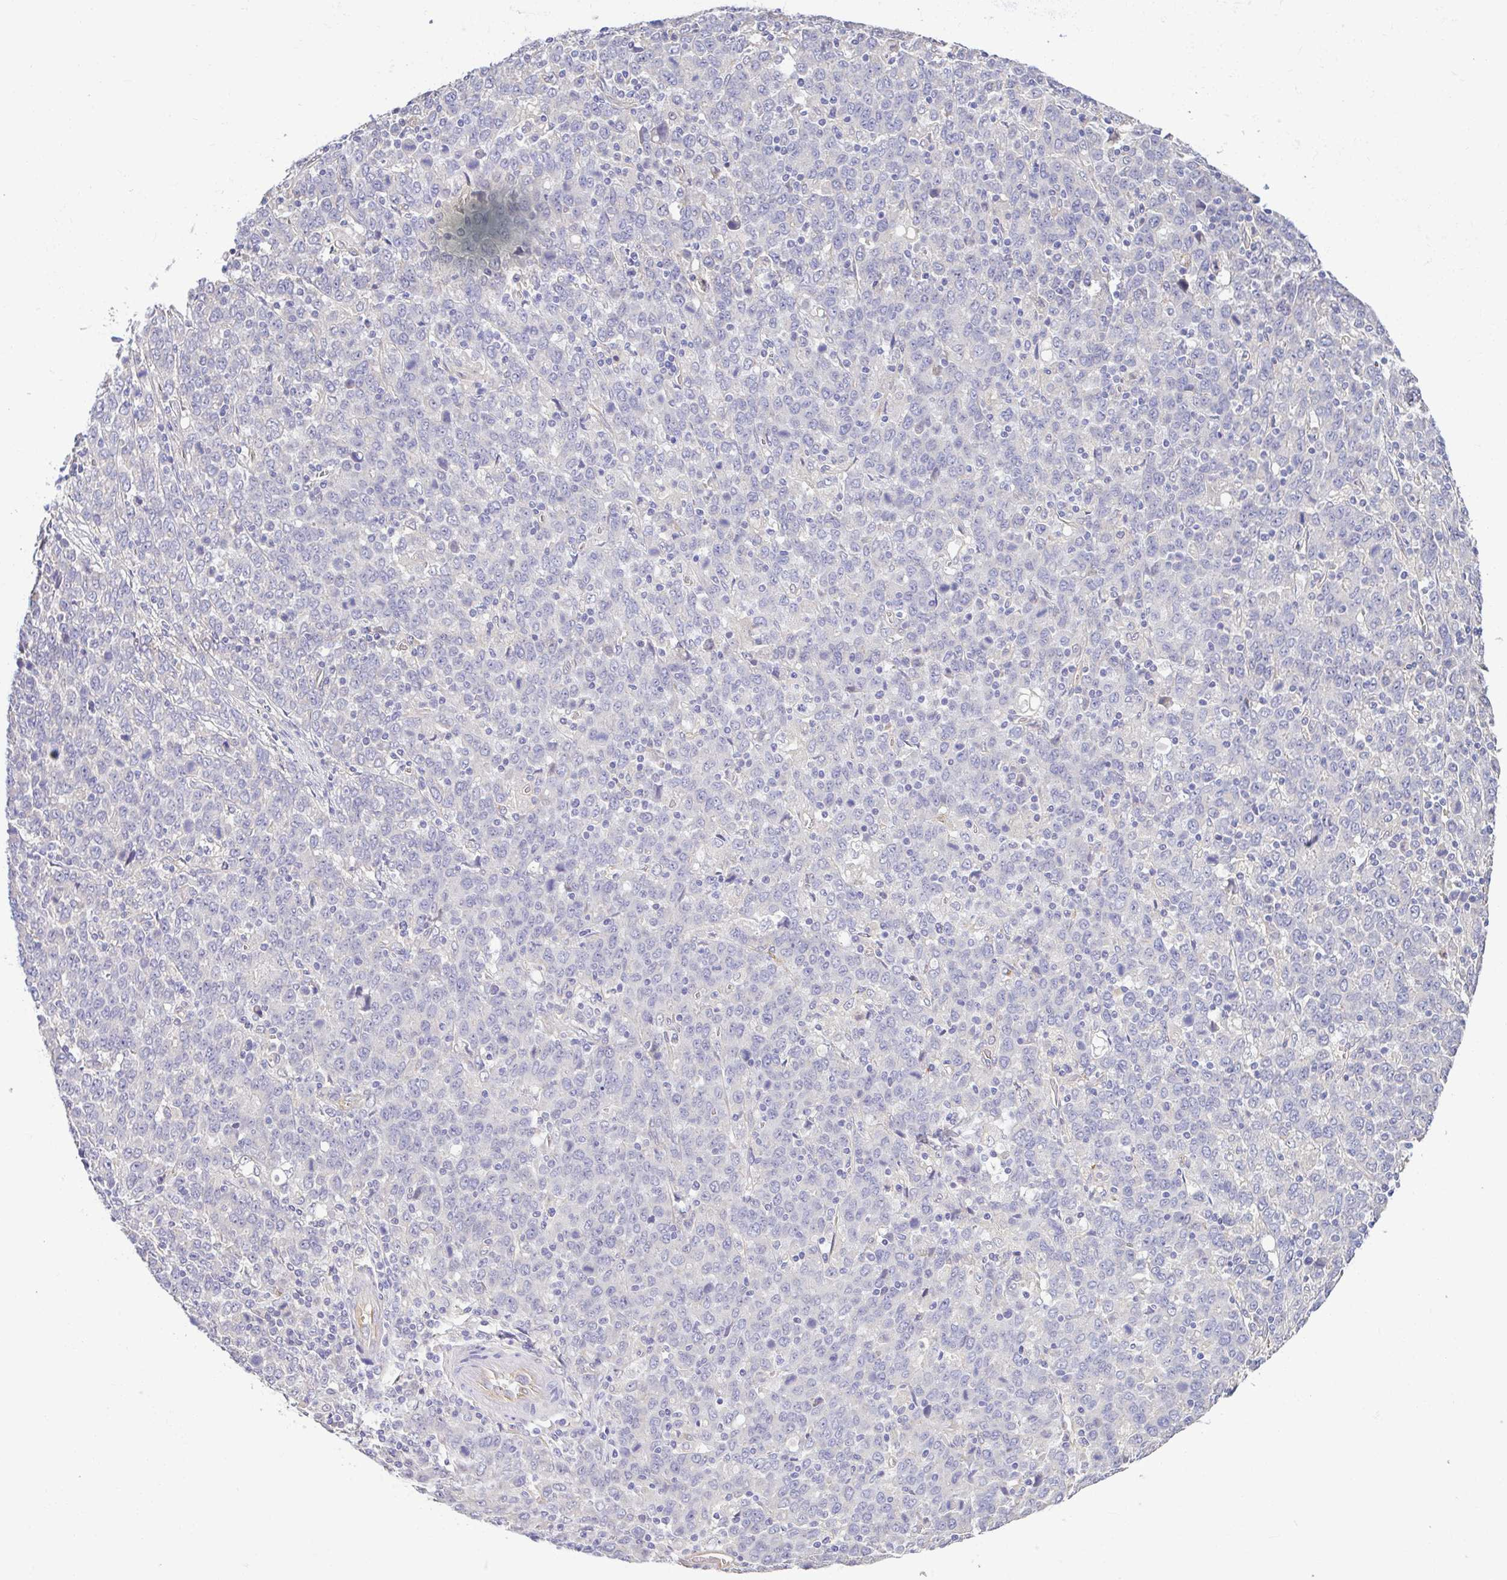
{"staining": {"intensity": "negative", "quantity": "none", "location": "none"}, "tissue": "stomach cancer", "cell_type": "Tumor cells", "image_type": "cancer", "snomed": [{"axis": "morphology", "description": "Adenocarcinoma, NOS"}, {"axis": "topography", "description": "Stomach, upper"}], "caption": "High power microscopy micrograph of an immunohistochemistry (IHC) micrograph of stomach cancer, revealing no significant positivity in tumor cells.", "gene": "PLCD4", "patient": {"sex": "male", "age": 69}}